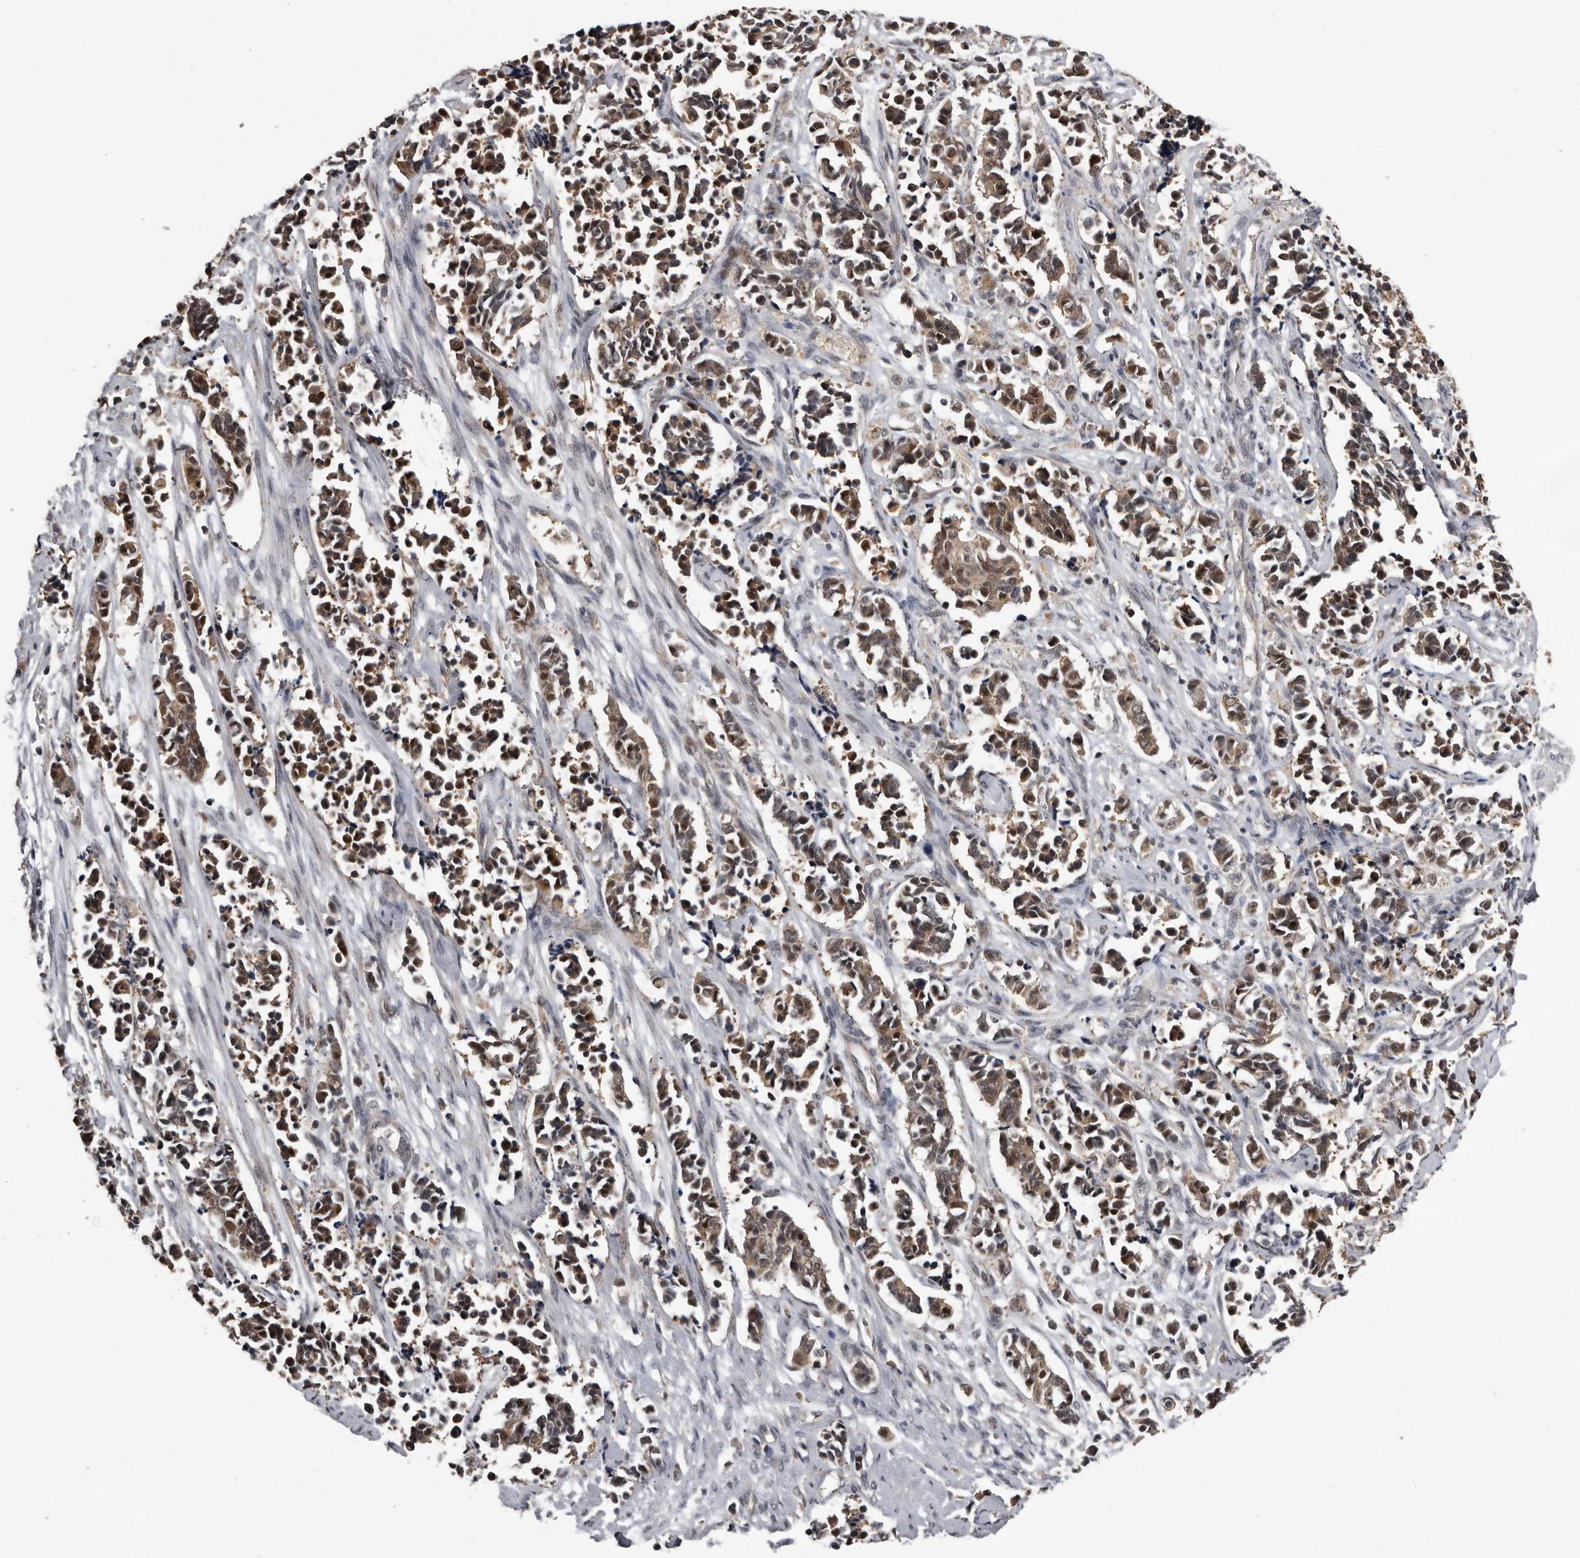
{"staining": {"intensity": "weak", "quantity": ">75%", "location": "cytoplasmic/membranous,nuclear"}, "tissue": "cervical cancer", "cell_type": "Tumor cells", "image_type": "cancer", "snomed": [{"axis": "morphology", "description": "Normal tissue, NOS"}, {"axis": "morphology", "description": "Squamous cell carcinoma, NOS"}, {"axis": "topography", "description": "Cervix"}], "caption": "A low amount of weak cytoplasmic/membranous and nuclear expression is appreciated in about >75% of tumor cells in cervical cancer tissue.", "gene": "VPS37A", "patient": {"sex": "female", "age": 35}}